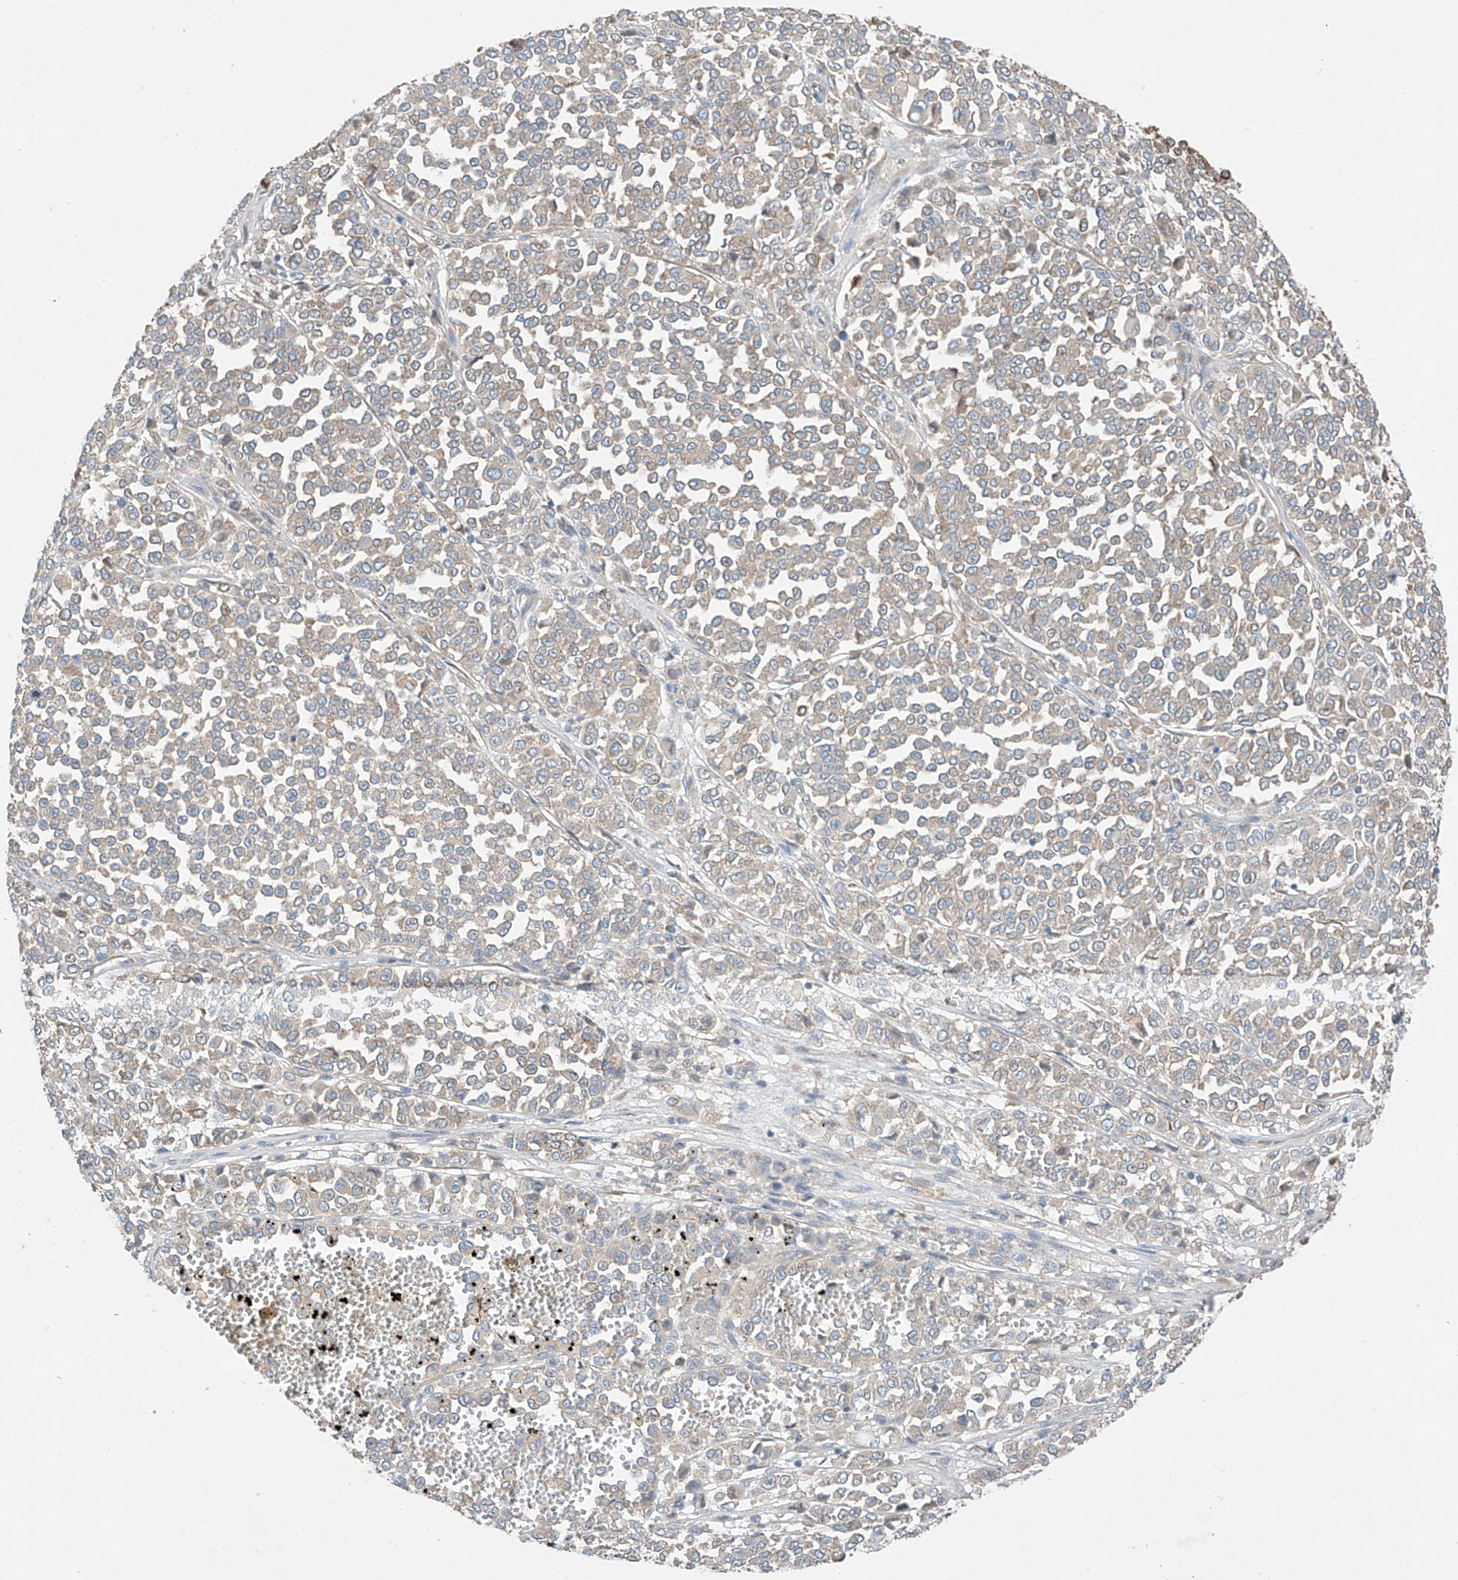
{"staining": {"intensity": "negative", "quantity": "none", "location": "none"}, "tissue": "melanoma", "cell_type": "Tumor cells", "image_type": "cancer", "snomed": [{"axis": "morphology", "description": "Malignant melanoma, Metastatic site"}, {"axis": "topography", "description": "Pancreas"}], "caption": "Image shows no significant protein staining in tumor cells of melanoma.", "gene": "RUSC1", "patient": {"sex": "female", "age": 30}}